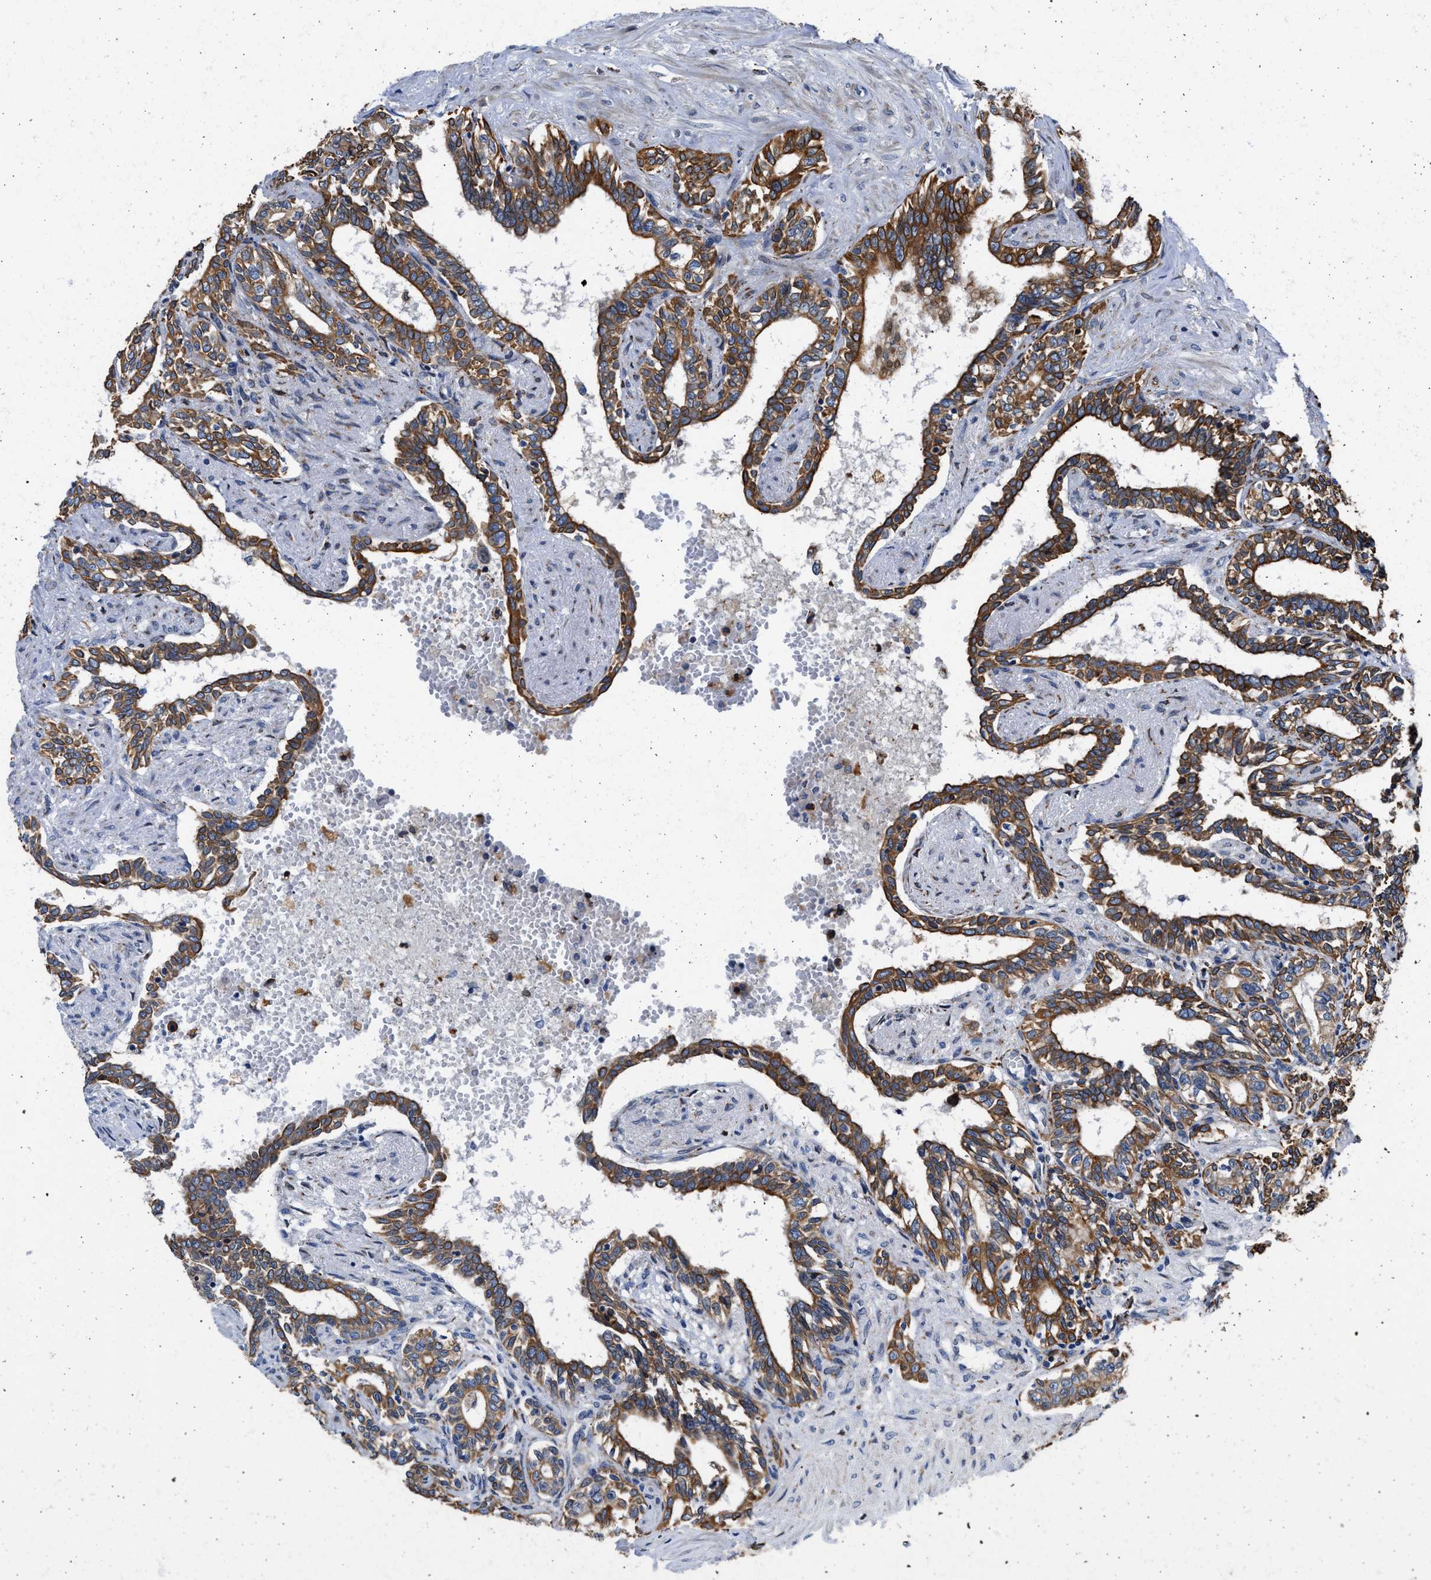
{"staining": {"intensity": "strong", "quantity": ">75%", "location": "cytoplasmic/membranous"}, "tissue": "seminal vesicle", "cell_type": "Glandular cells", "image_type": "normal", "snomed": [{"axis": "morphology", "description": "Normal tissue, NOS"}, {"axis": "morphology", "description": "Adenocarcinoma, High grade"}, {"axis": "topography", "description": "Prostate"}, {"axis": "topography", "description": "Seminal veicle"}], "caption": "A photomicrograph of human seminal vesicle stained for a protein shows strong cytoplasmic/membranous brown staining in glandular cells. Nuclei are stained in blue.", "gene": "PLD2", "patient": {"sex": "male", "age": 55}}